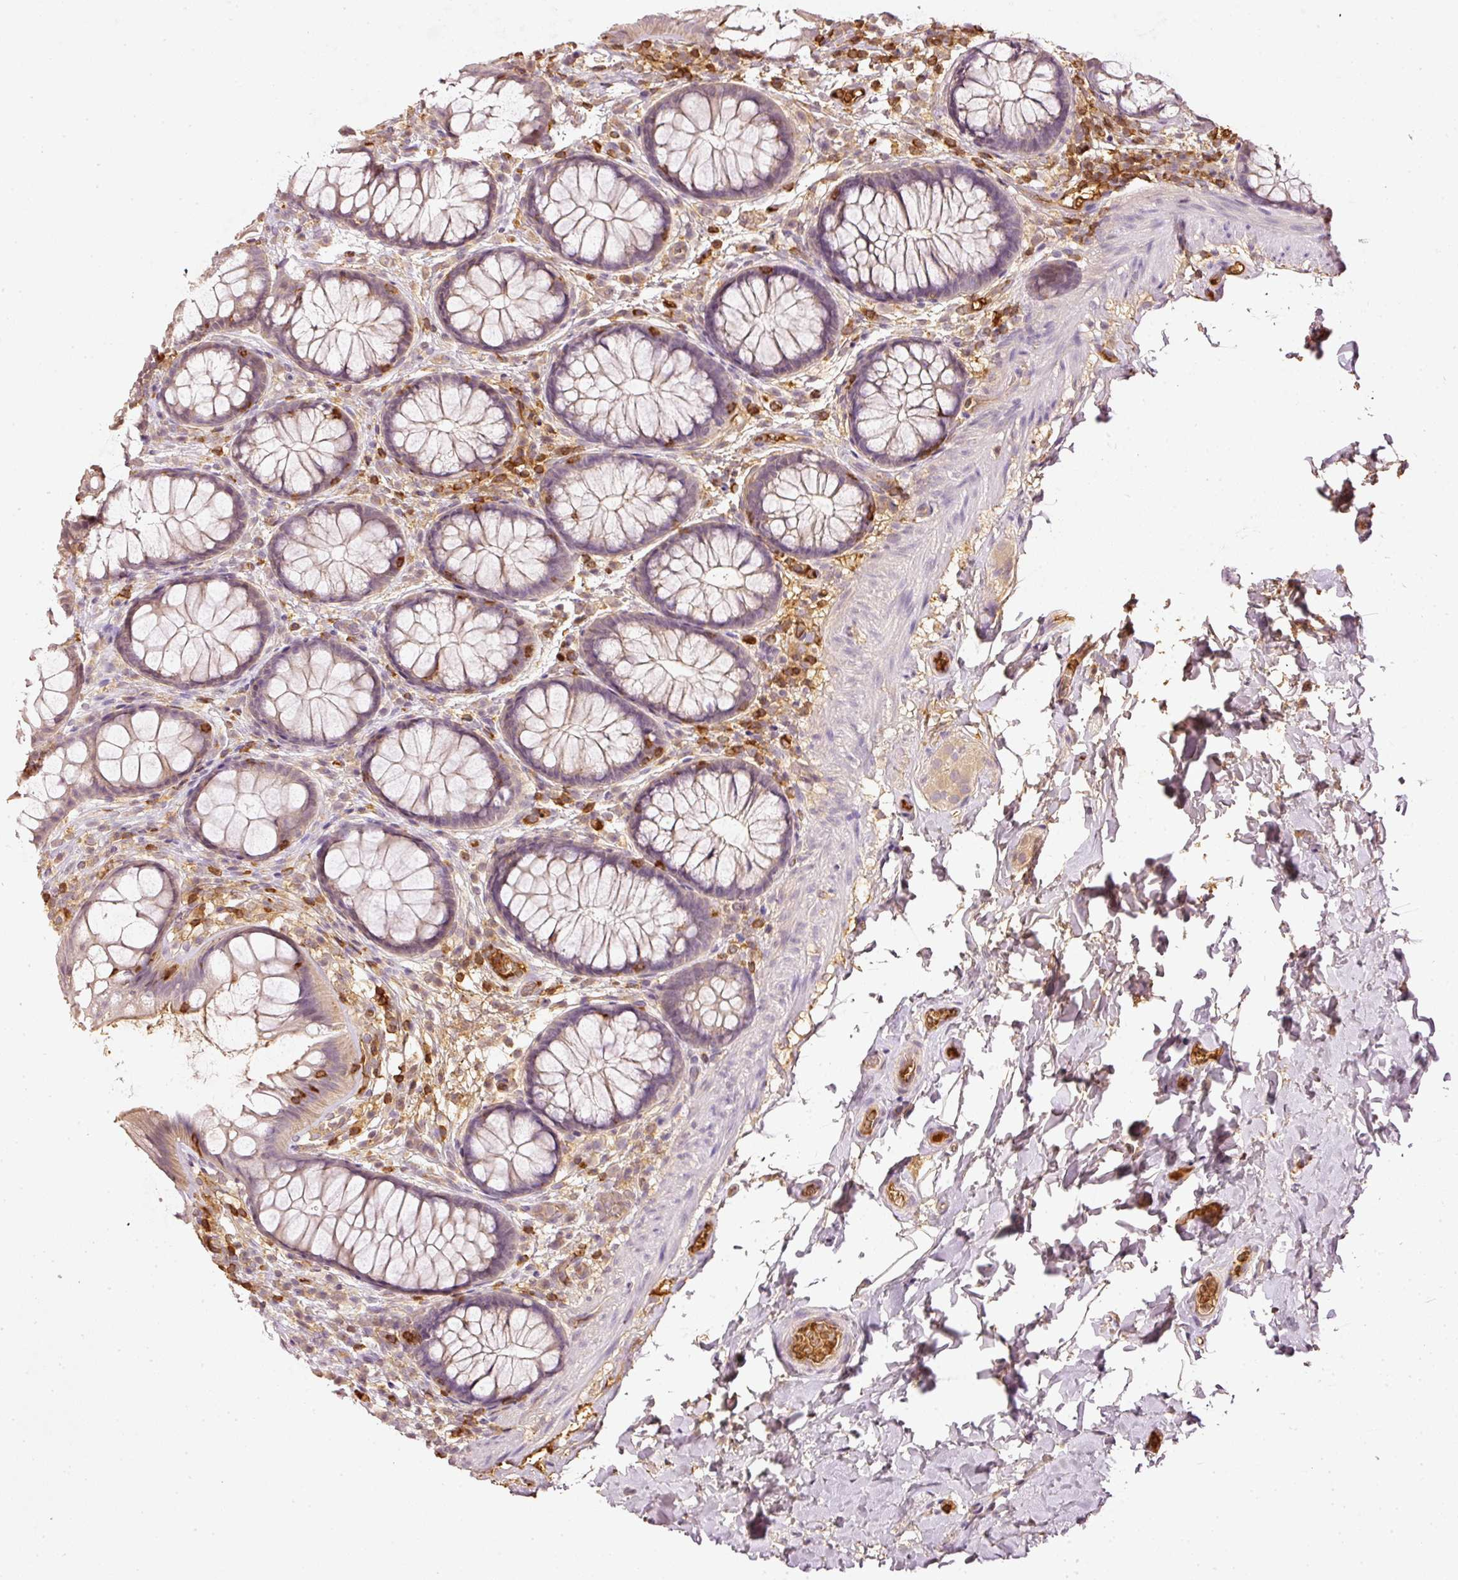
{"staining": {"intensity": "weak", "quantity": ">75%", "location": "cytoplasmic/membranous"}, "tissue": "colon", "cell_type": "Endothelial cells", "image_type": "normal", "snomed": [{"axis": "morphology", "description": "Normal tissue, NOS"}, {"axis": "topography", "description": "Colon"}], "caption": "Immunohistochemistry (IHC) photomicrograph of unremarkable colon stained for a protein (brown), which shows low levels of weak cytoplasmic/membranous expression in about >75% of endothelial cells.", "gene": "EVL", "patient": {"sex": "male", "age": 46}}